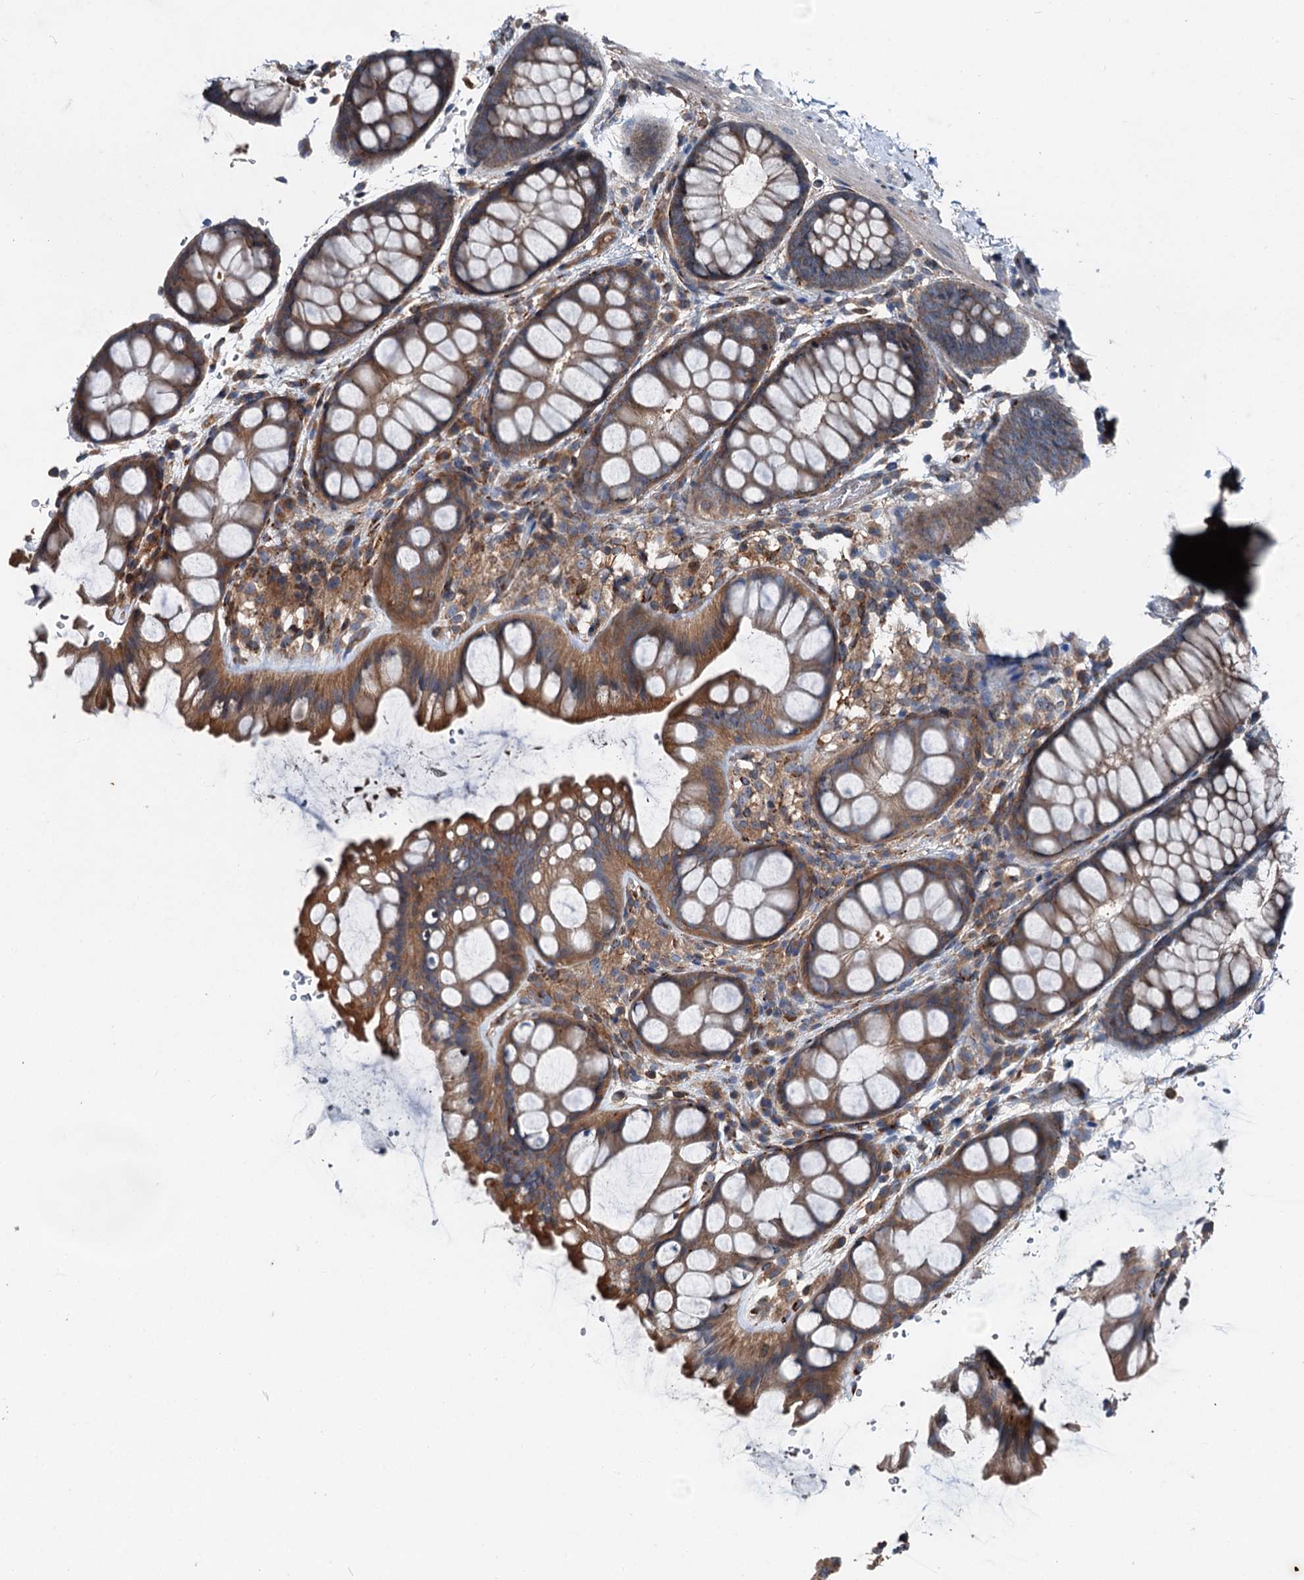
{"staining": {"intensity": "moderate", "quantity": ">75%", "location": "cytoplasmic/membranous"}, "tissue": "colon", "cell_type": "Endothelial cells", "image_type": "normal", "snomed": [{"axis": "morphology", "description": "Normal tissue, NOS"}, {"axis": "topography", "description": "Colon"}], "caption": "Unremarkable colon demonstrates moderate cytoplasmic/membranous expression in about >75% of endothelial cells, visualized by immunohistochemistry. (DAB = brown stain, brightfield microscopy at high magnification).", "gene": "DDIAS", "patient": {"sex": "male", "age": 47}}